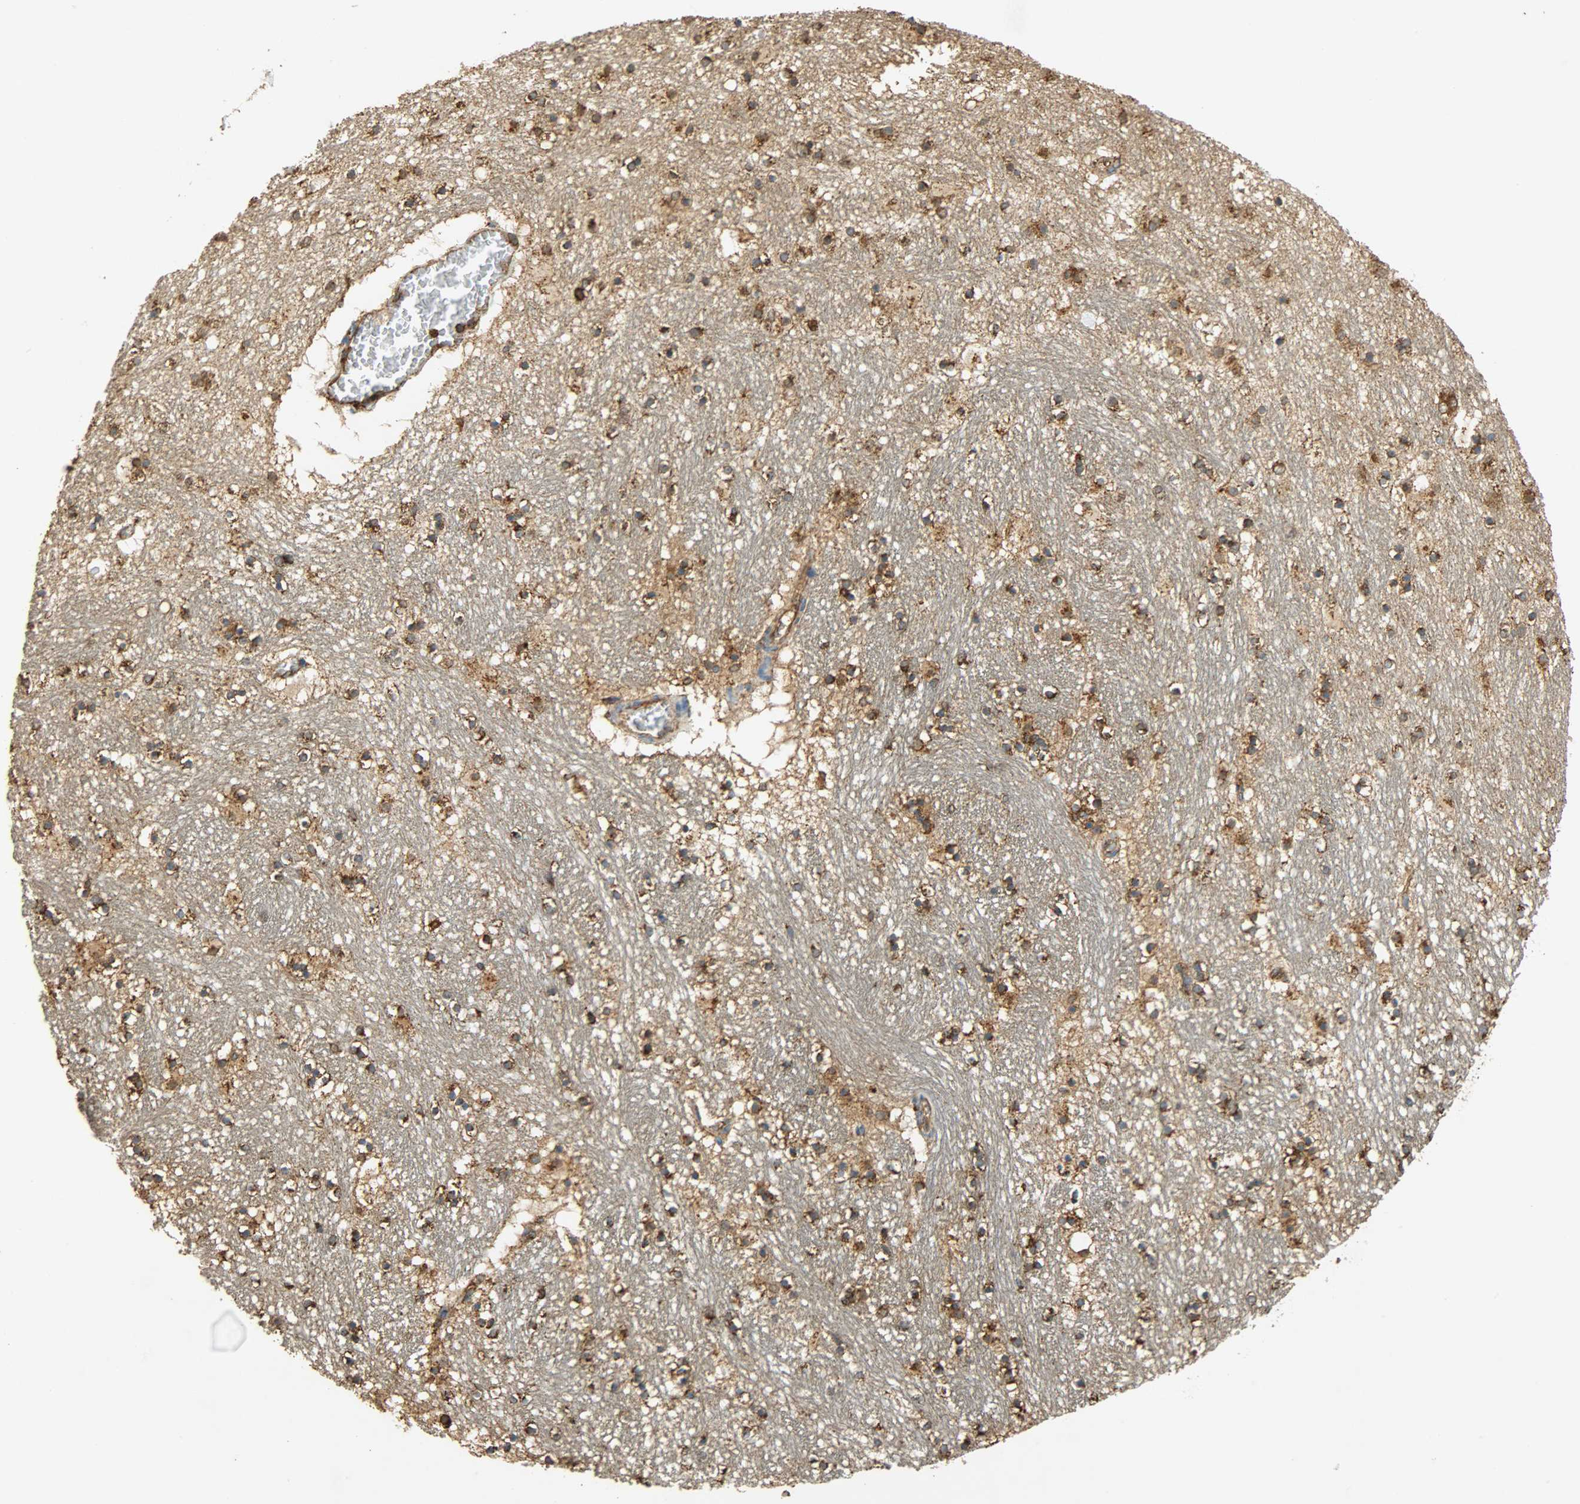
{"staining": {"intensity": "strong", "quantity": ">75%", "location": "cytoplasmic/membranous"}, "tissue": "hippocampus", "cell_type": "Glial cells", "image_type": "normal", "snomed": [{"axis": "morphology", "description": "Normal tissue, NOS"}, {"axis": "topography", "description": "Hippocampus"}], "caption": "The image shows immunohistochemical staining of unremarkable hippocampus. There is strong cytoplasmic/membranous expression is identified in about >75% of glial cells.", "gene": "HSP90B1", "patient": {"sex": "male", "age": 45}}